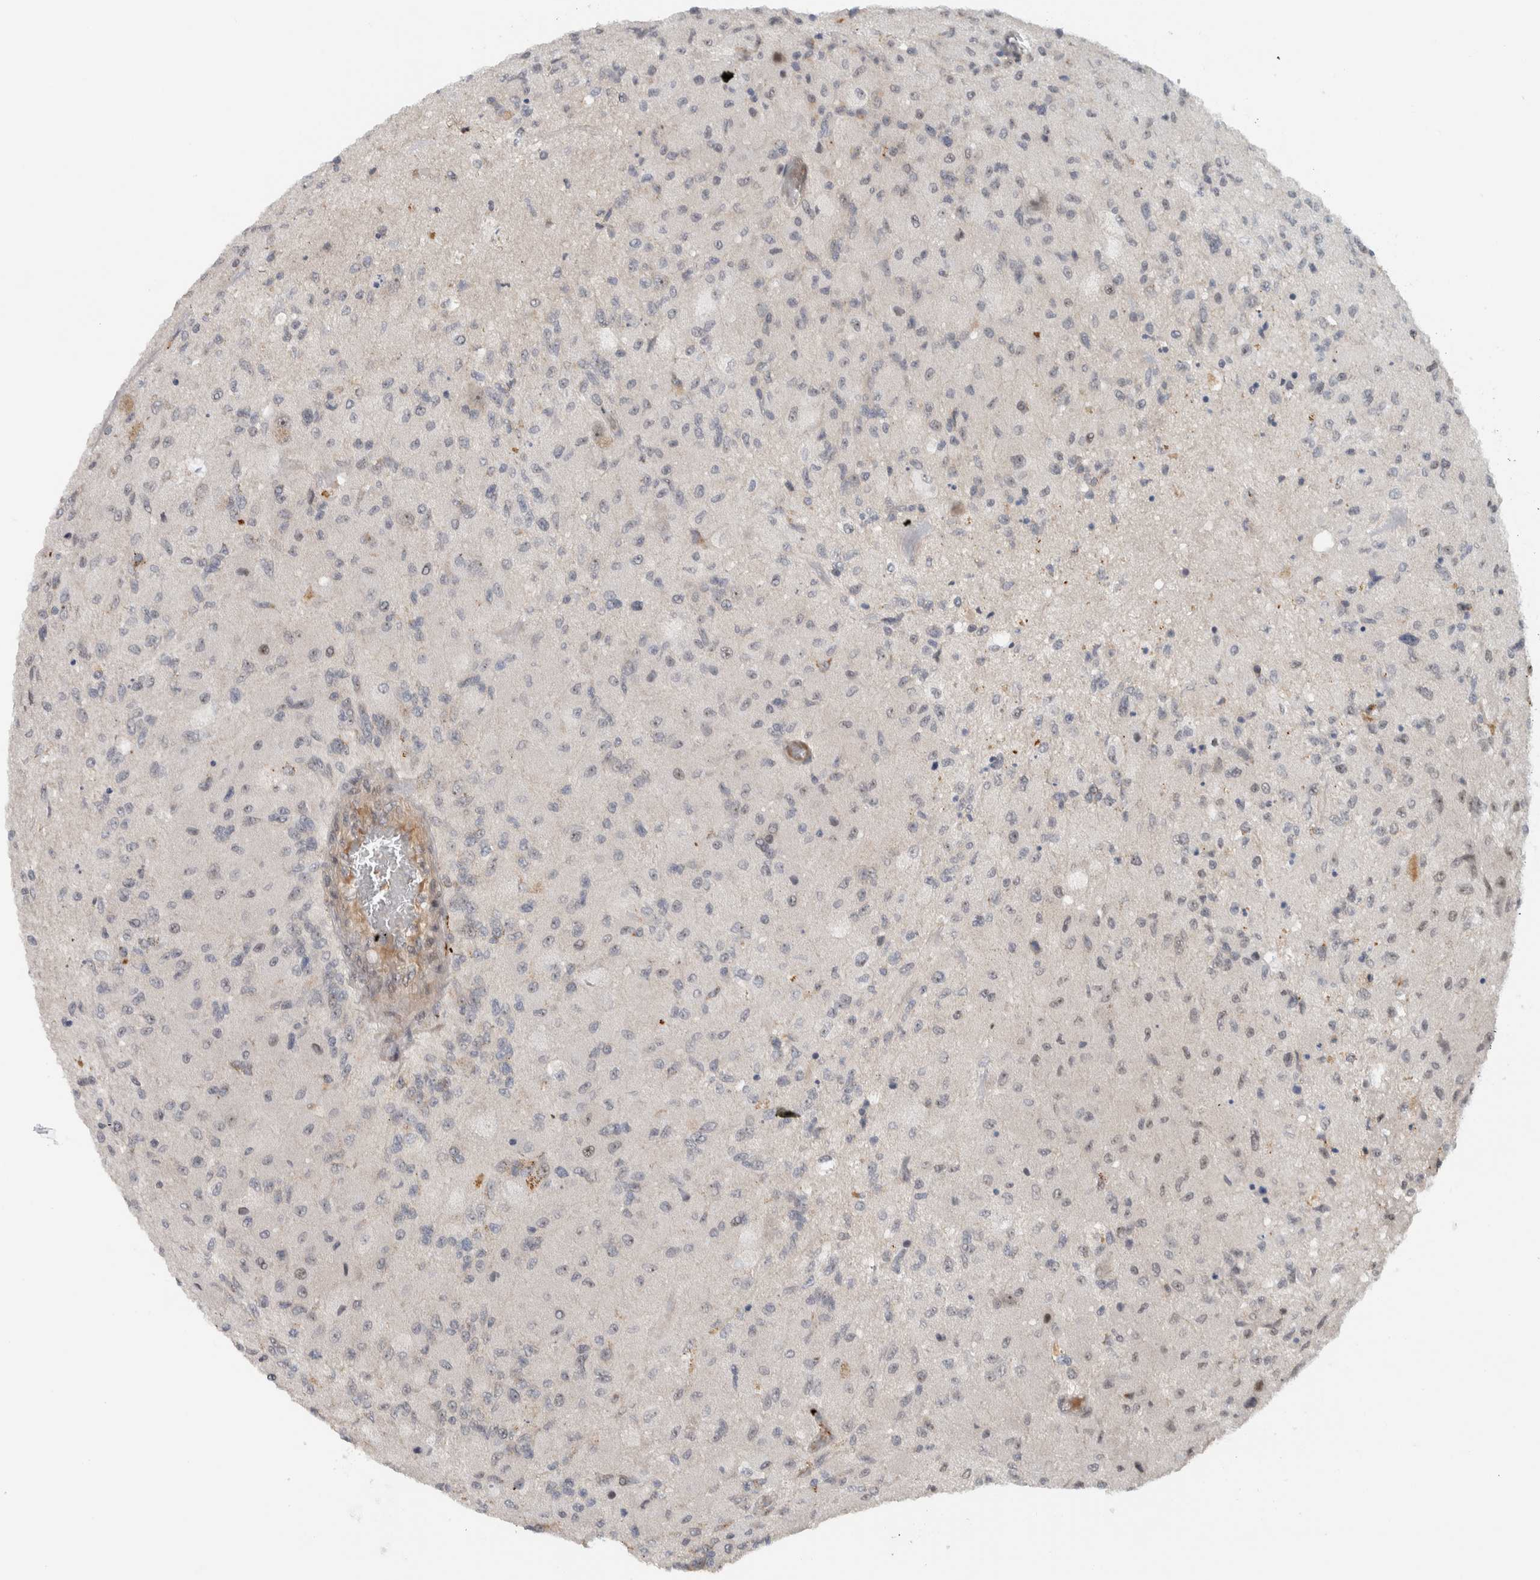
{"staining": {"intensity": "weak", "quantity": "<25%", "location": "nuclear"}, "tissue": "glioma", "cell_type": "Tumor cells", "image_type": "cancer", "snomed": [{"axis": "morphology", "description": "Normal tissue, NOS"}, {"axis": "morphology", "description": "Glioma, malignant, High grade"}, {"axis": "topography", "description": "Cerebral cortex"}], "caption": "The photomicrograph shows no staining of tumor cells in glioma.", "gene": "ZFP91", "patient": {"sex": "male", "age": 77}}